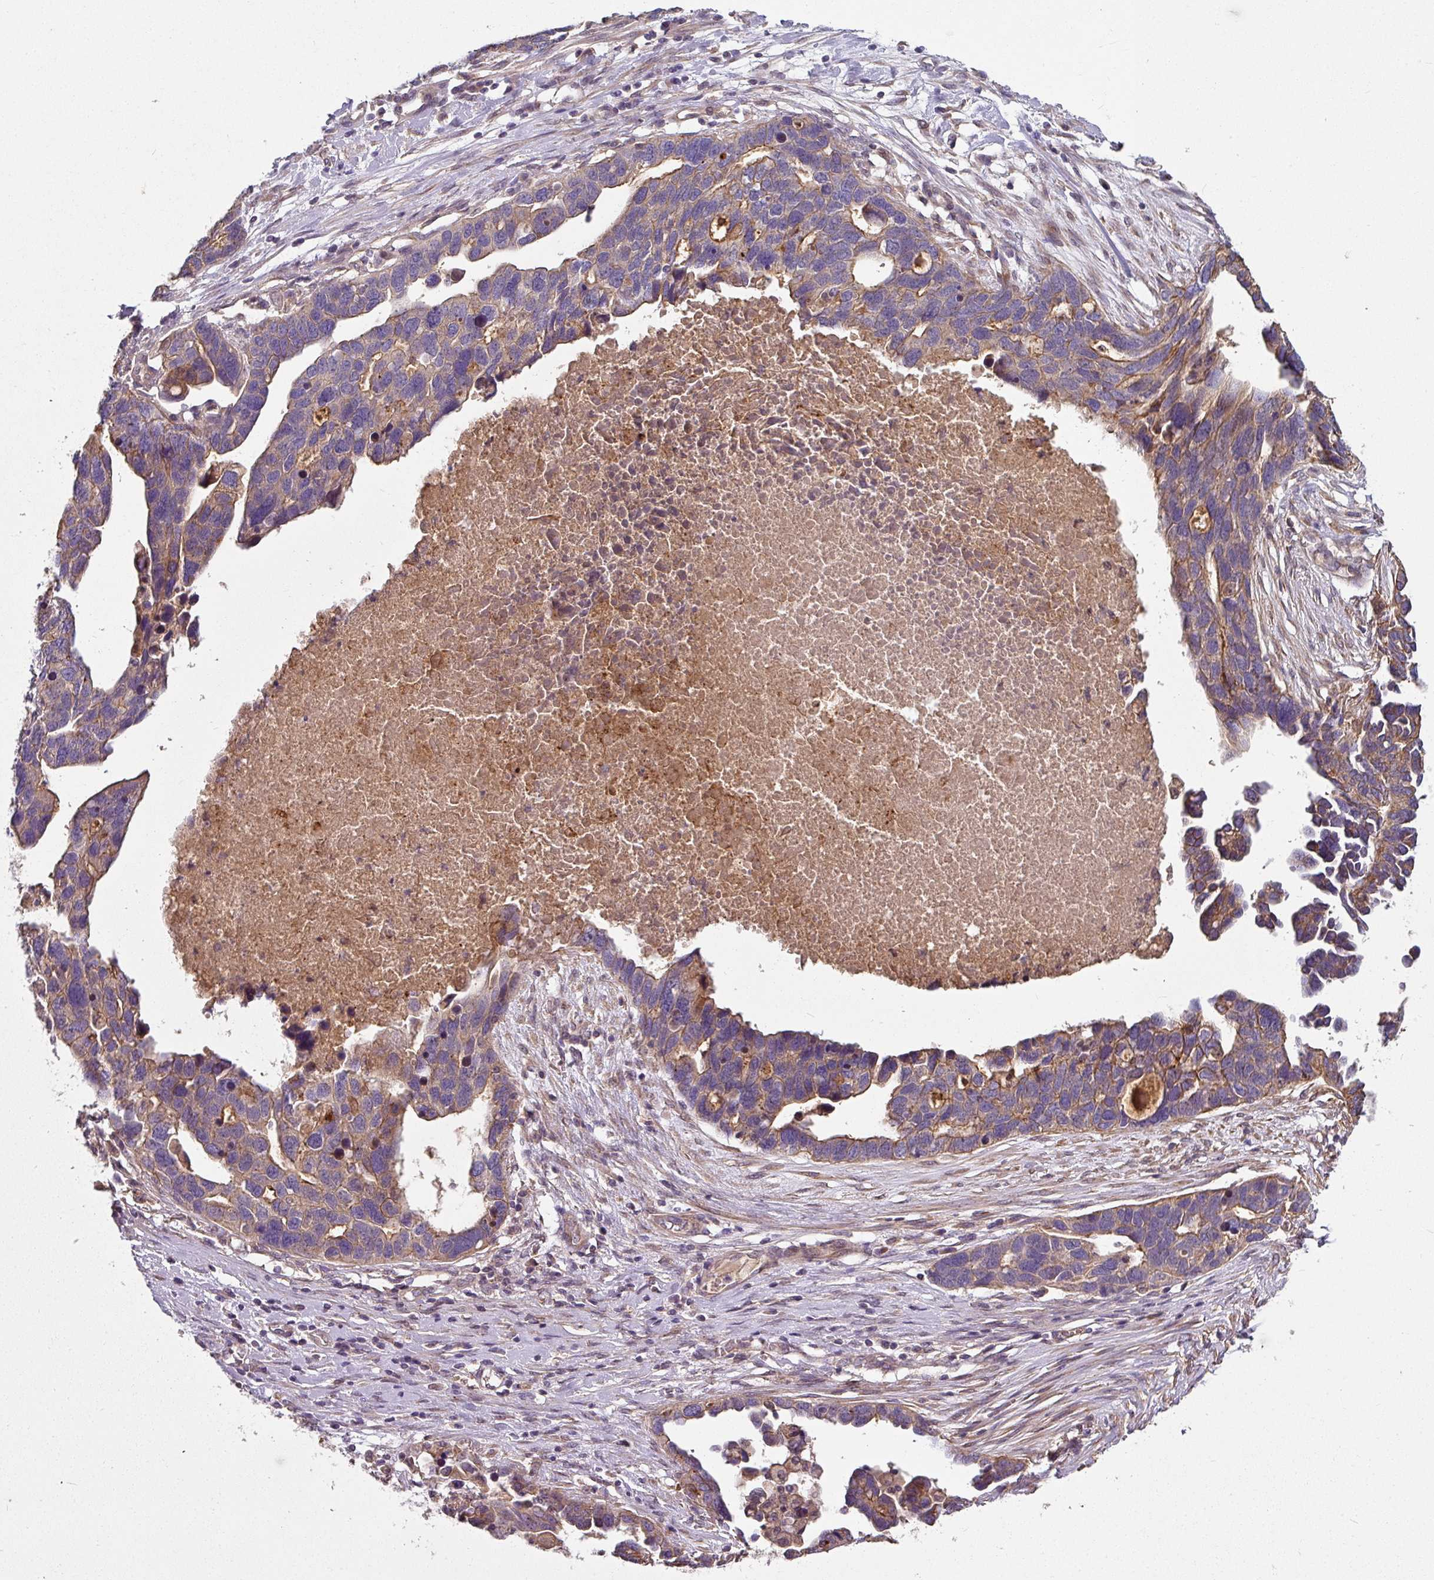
{"staining": {"intensity": "weak", "quantity": "<25%", "location": "cytoplasmic/membranous"}, "tissue": "ovarian cancer", "cell_type": "Tumor cells", "image_type": "cancer", "snomed": [{"axis": "morphology", "description": "Cystadenocarcinoma, serous, NOS"}, {"axis": "topography", "description": "Ovary"}], "caption": "High power microscopy image of an immunohistochemistry (IHC) histopathology image of ovarian serous cystadenocarcinoma, revealing no significant positivity in tumor cells.", "gene": "C4orf48", "patient": {"sex": "female", "age": 54}}